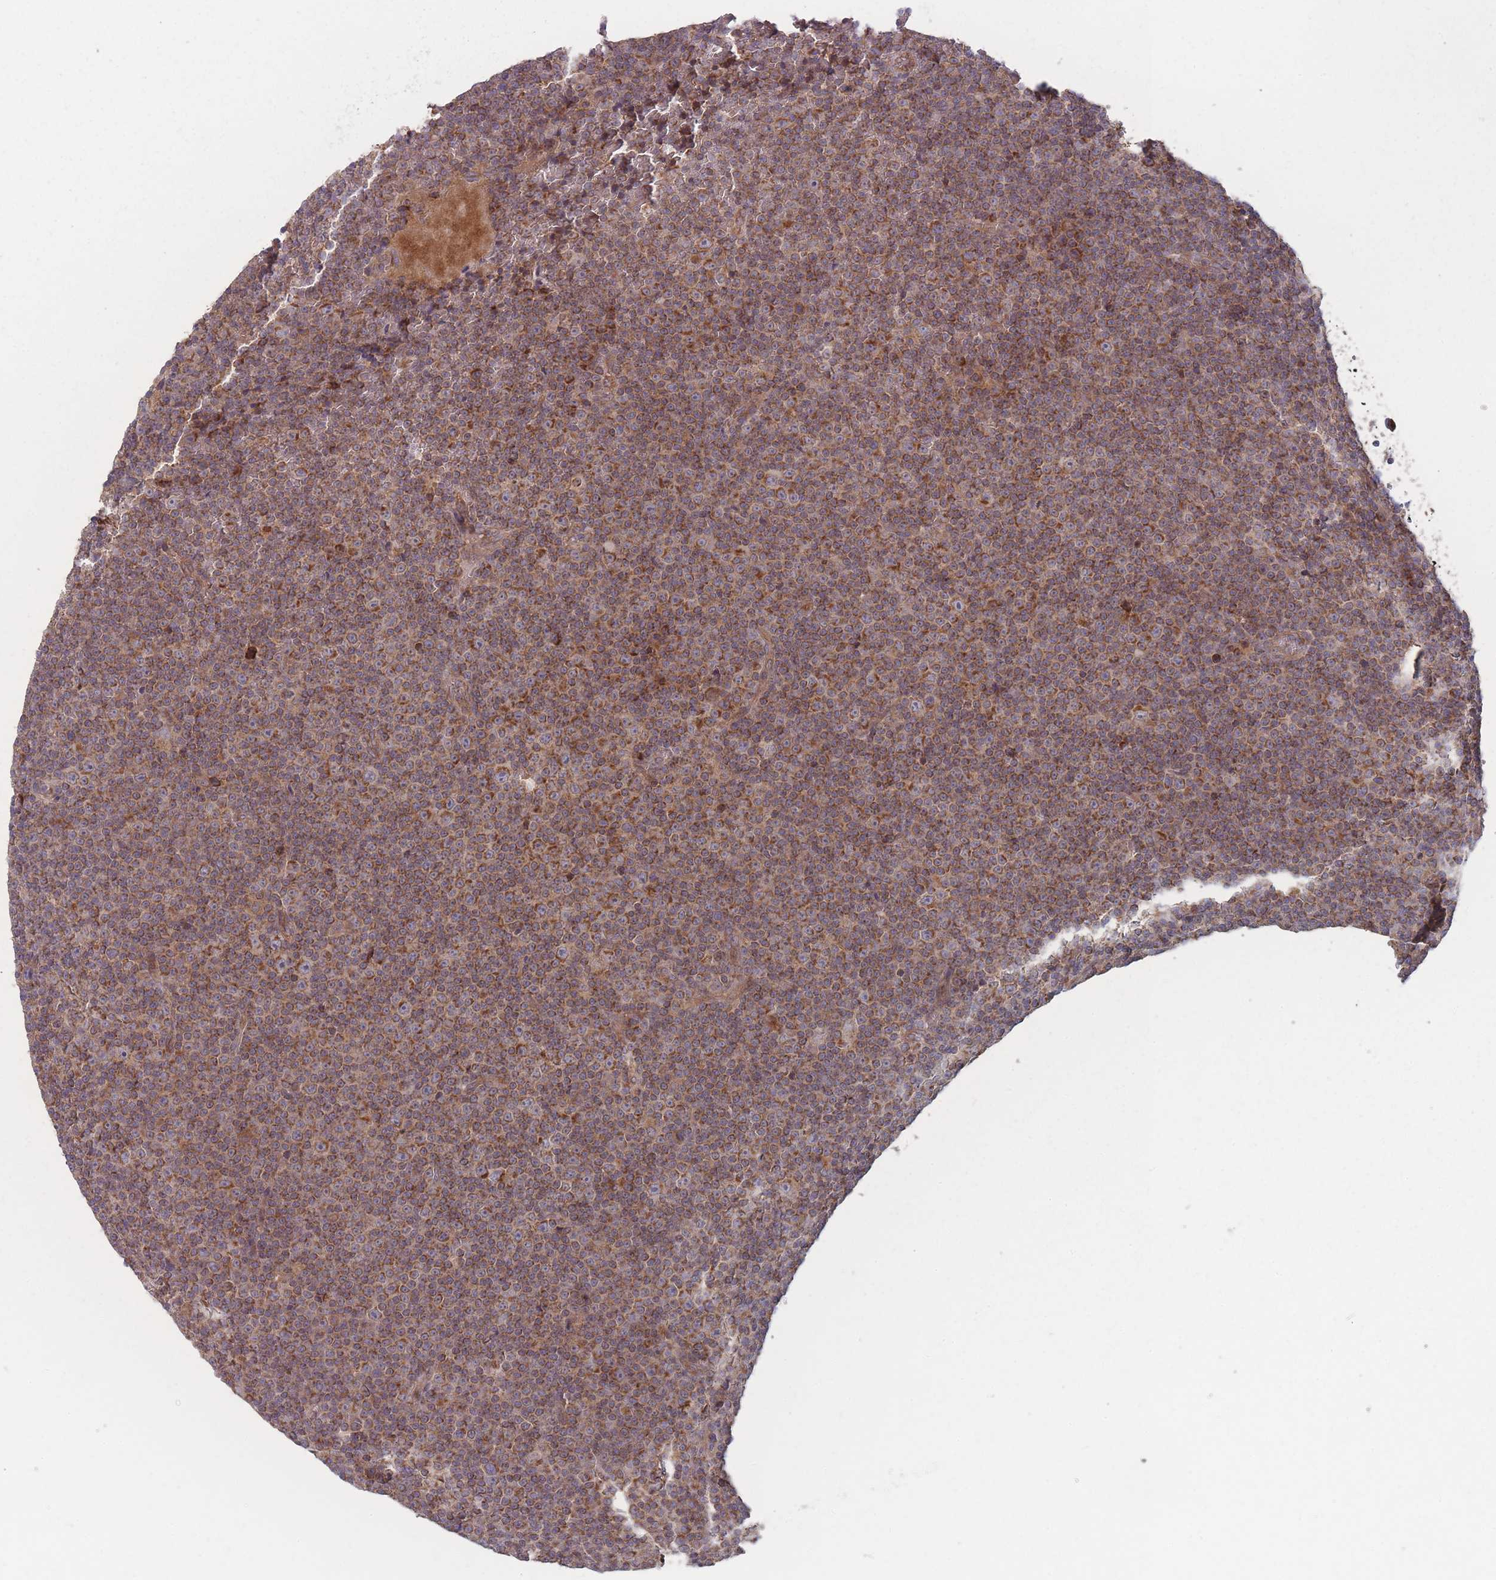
{"staining": {"intensity": "moderate", "quantity": ">75%", "location": "cytoplasmic/membranous"}, "tissue": "lymphoma", "cell_type": "Tumor cells", "image_type": "cancer", "snomed": [{"axis": "morphology", "description": "Malignant lymphoma, non-Hodgkin's type, Low grade"}, {"axis": "topography", "description": "Lymph node"}], "caption": "Lymphoma stained for a protein exhibits moderate cytoplasmic/membranous positivity in tumor cells. (DAB (3,3'-diaminobenzidine) IHC, brown staining for protein, blue staining for nuclei).", "gene": "ATP5MG", "patient": {"sex": "female", "age": 67}}